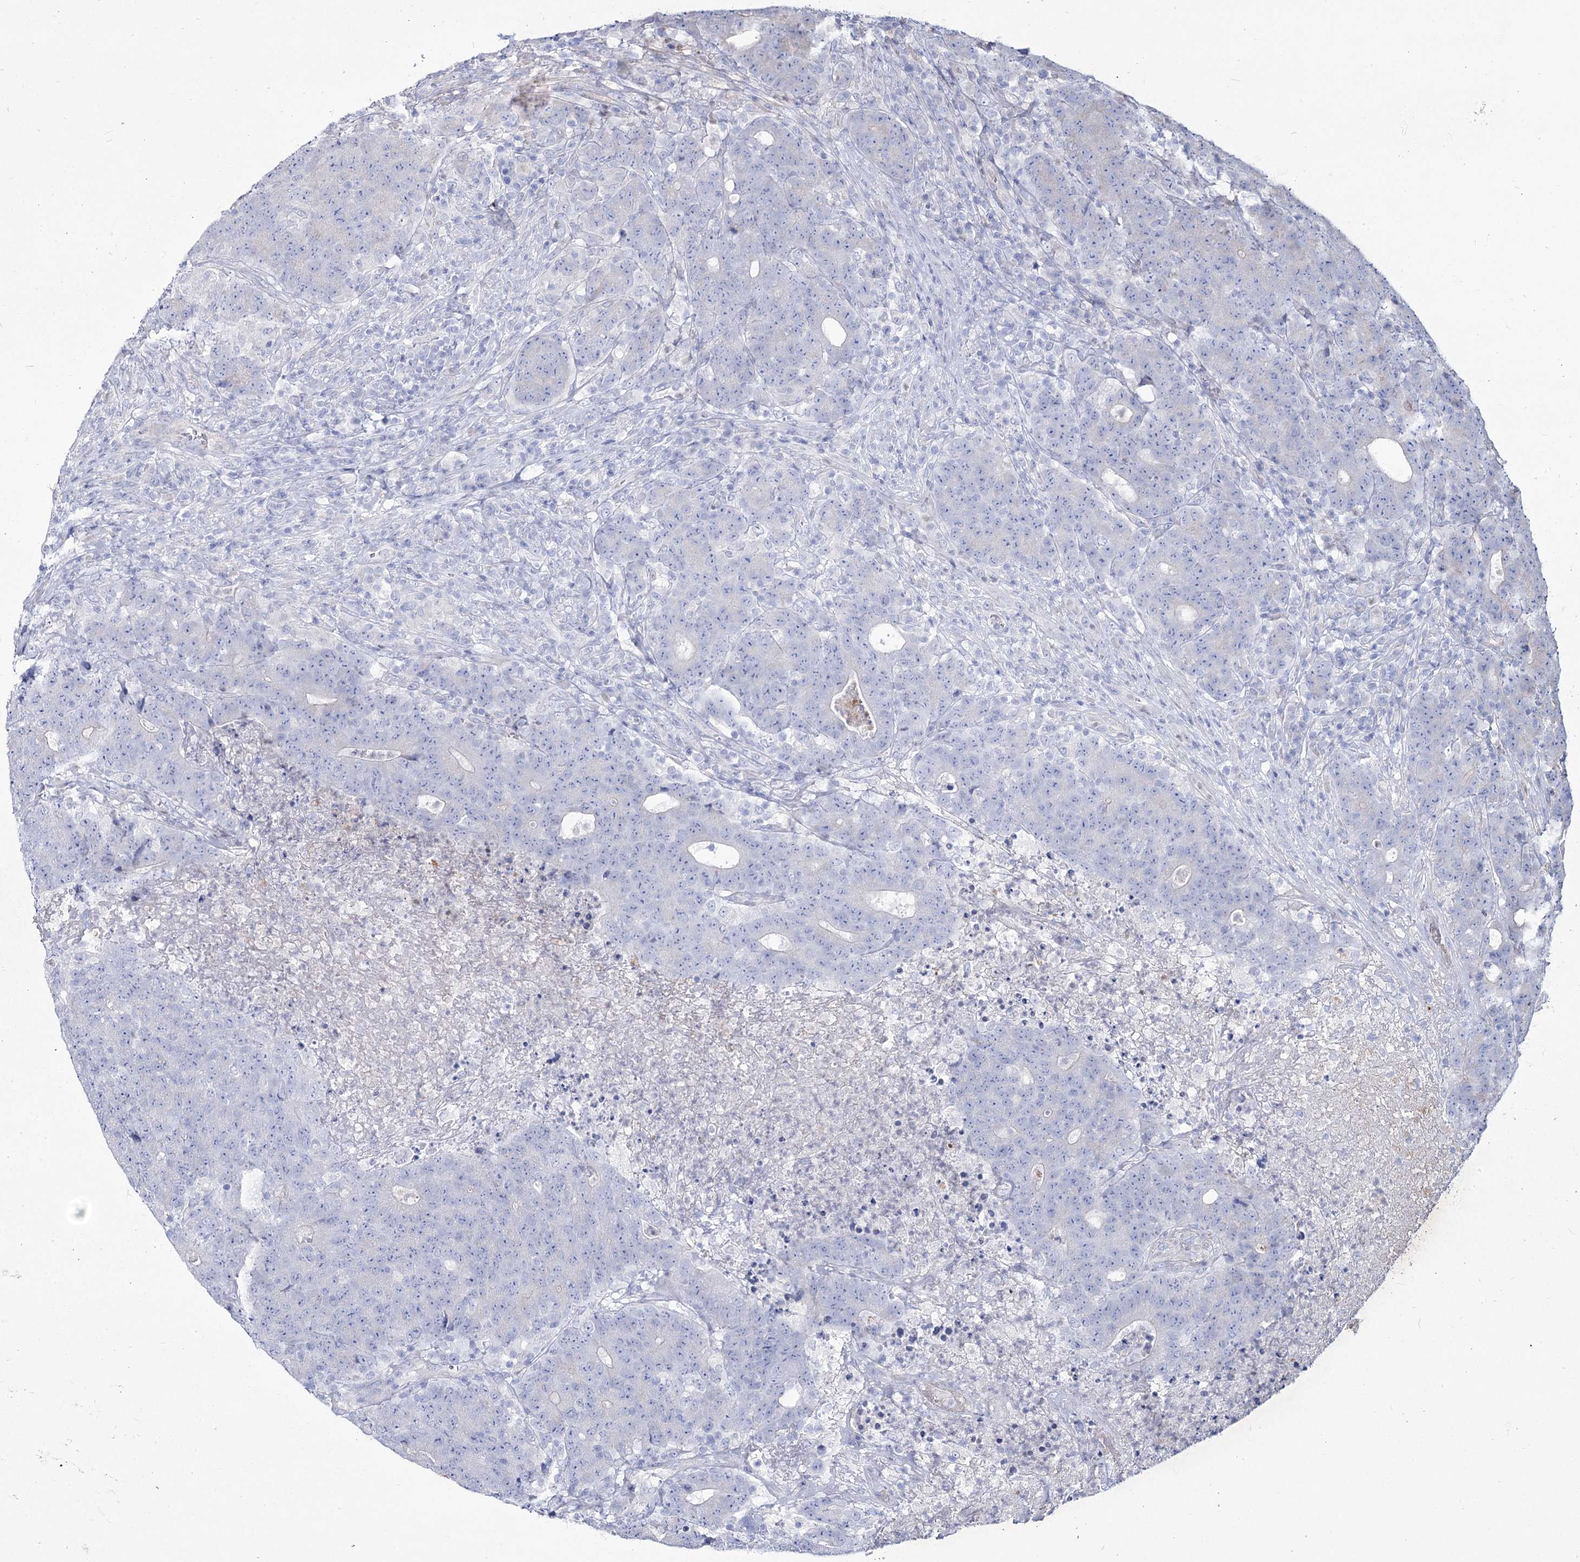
{"staining": {"intensity": "negative", "quantity": "none", "location": "none"}, "tissue": "colorectal cancer", "cell_type": "Tumor cells", "image_type": "cancer", "snomed": [{"axis": "morphology", "description": "Adenocarcinoma, NOS"}, {"axis": "topography", "description": "Colon"}], "caption": "The immunohistochemistry histopathology image has no significant expression in tumor cells of colorectal cancer tissue.", "gene": "ME3", "patient": {"sex": "female", "age": 75}}